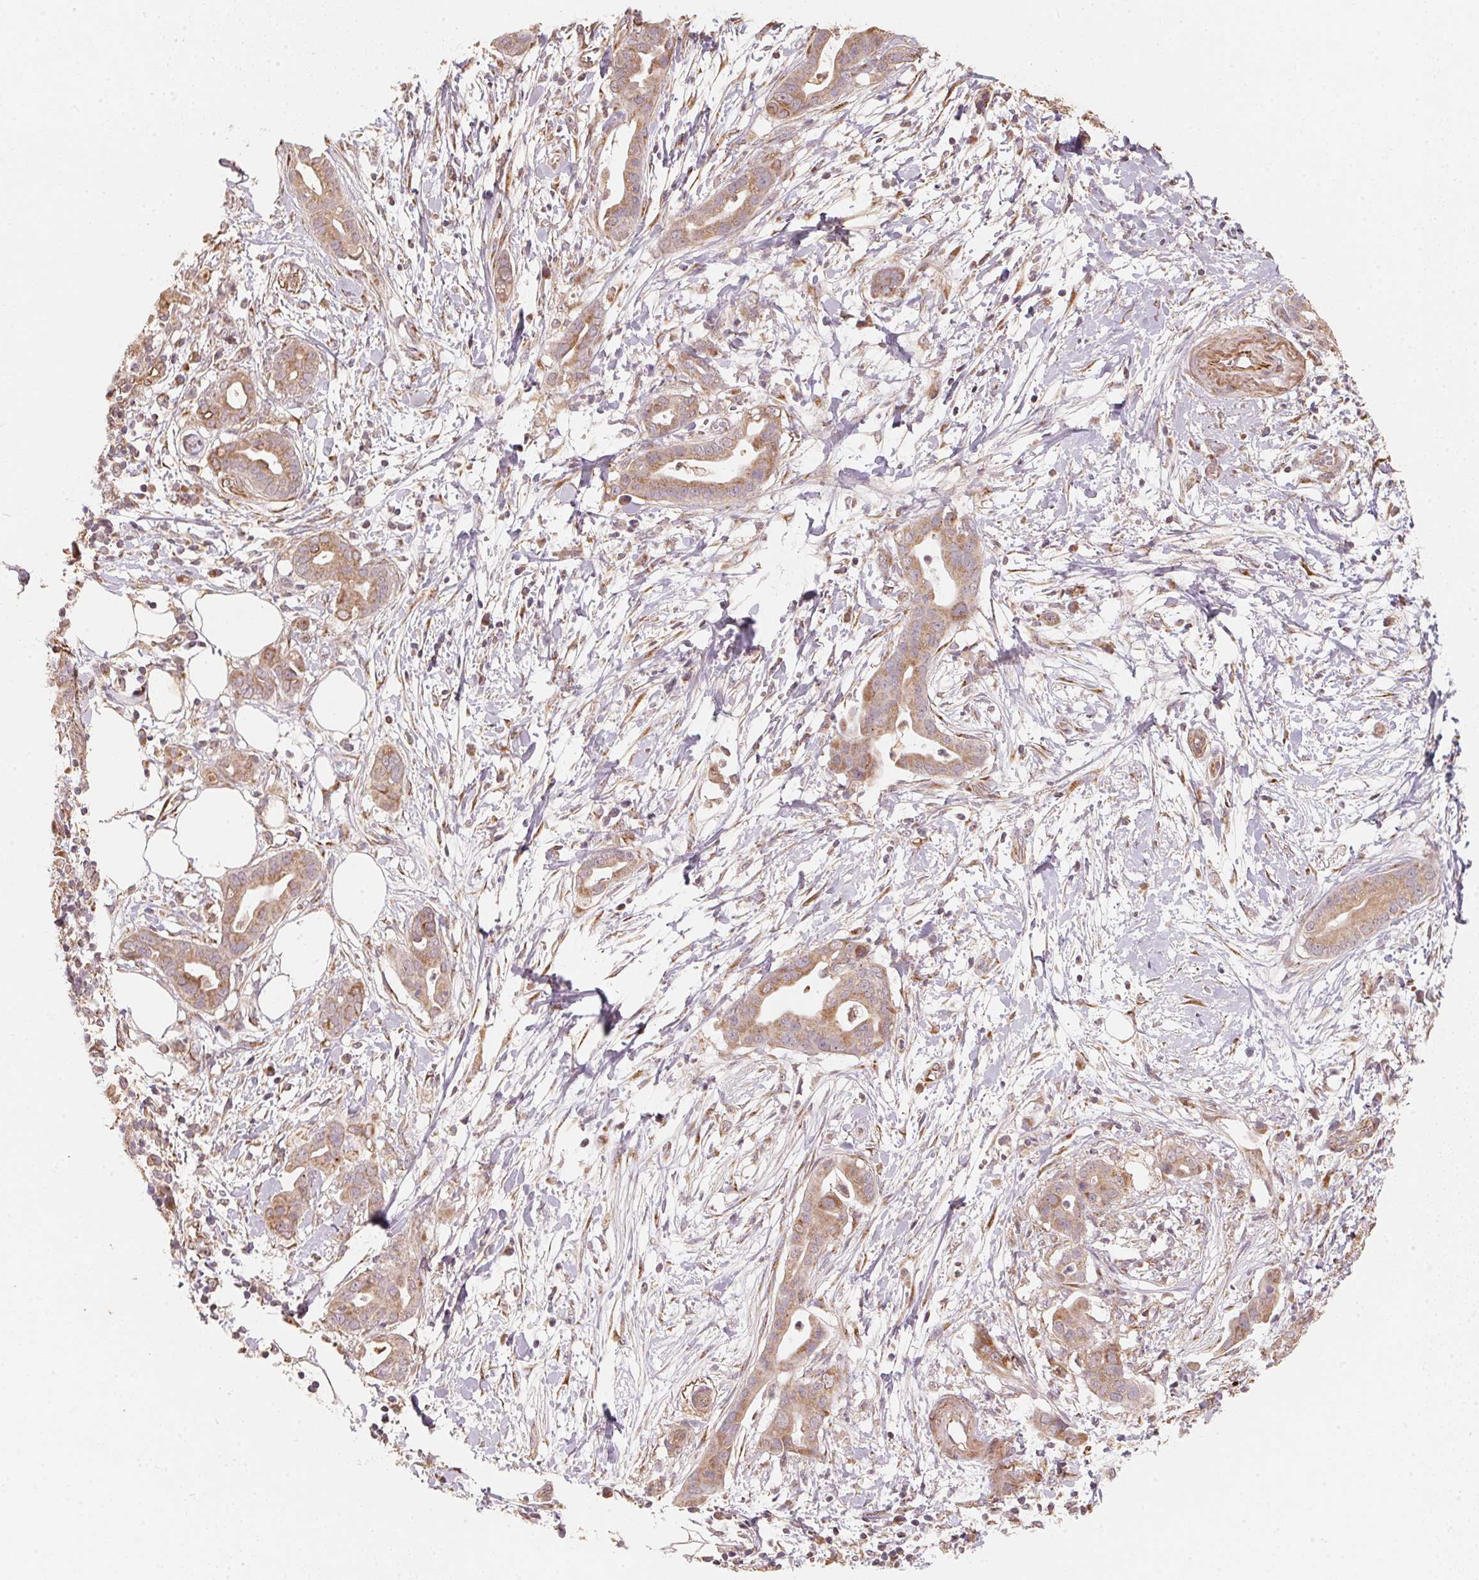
{"staining": {"intensity": "moderate", "quantity": ">75%", "location": "cytoplasmic/membranous"}, "tissue": "pancreatic cancer", "cell_type": "Tumor cells", "image_type": "cancer", "snomed": [{"axis": "morphology", "description": "Adenocarcinoma, NOS"}, {"axis": "topography", "description": "Pancreas"}], "caption": "A medium amount of moderate cytoplasmic/membranous expression is appreciated in approximately >75% of tumor cells in pancreatic cancer (adenocarcinoma) tissue.", "gene": "TSPAN12", "patient": {"sex": "male", "age": 61}}